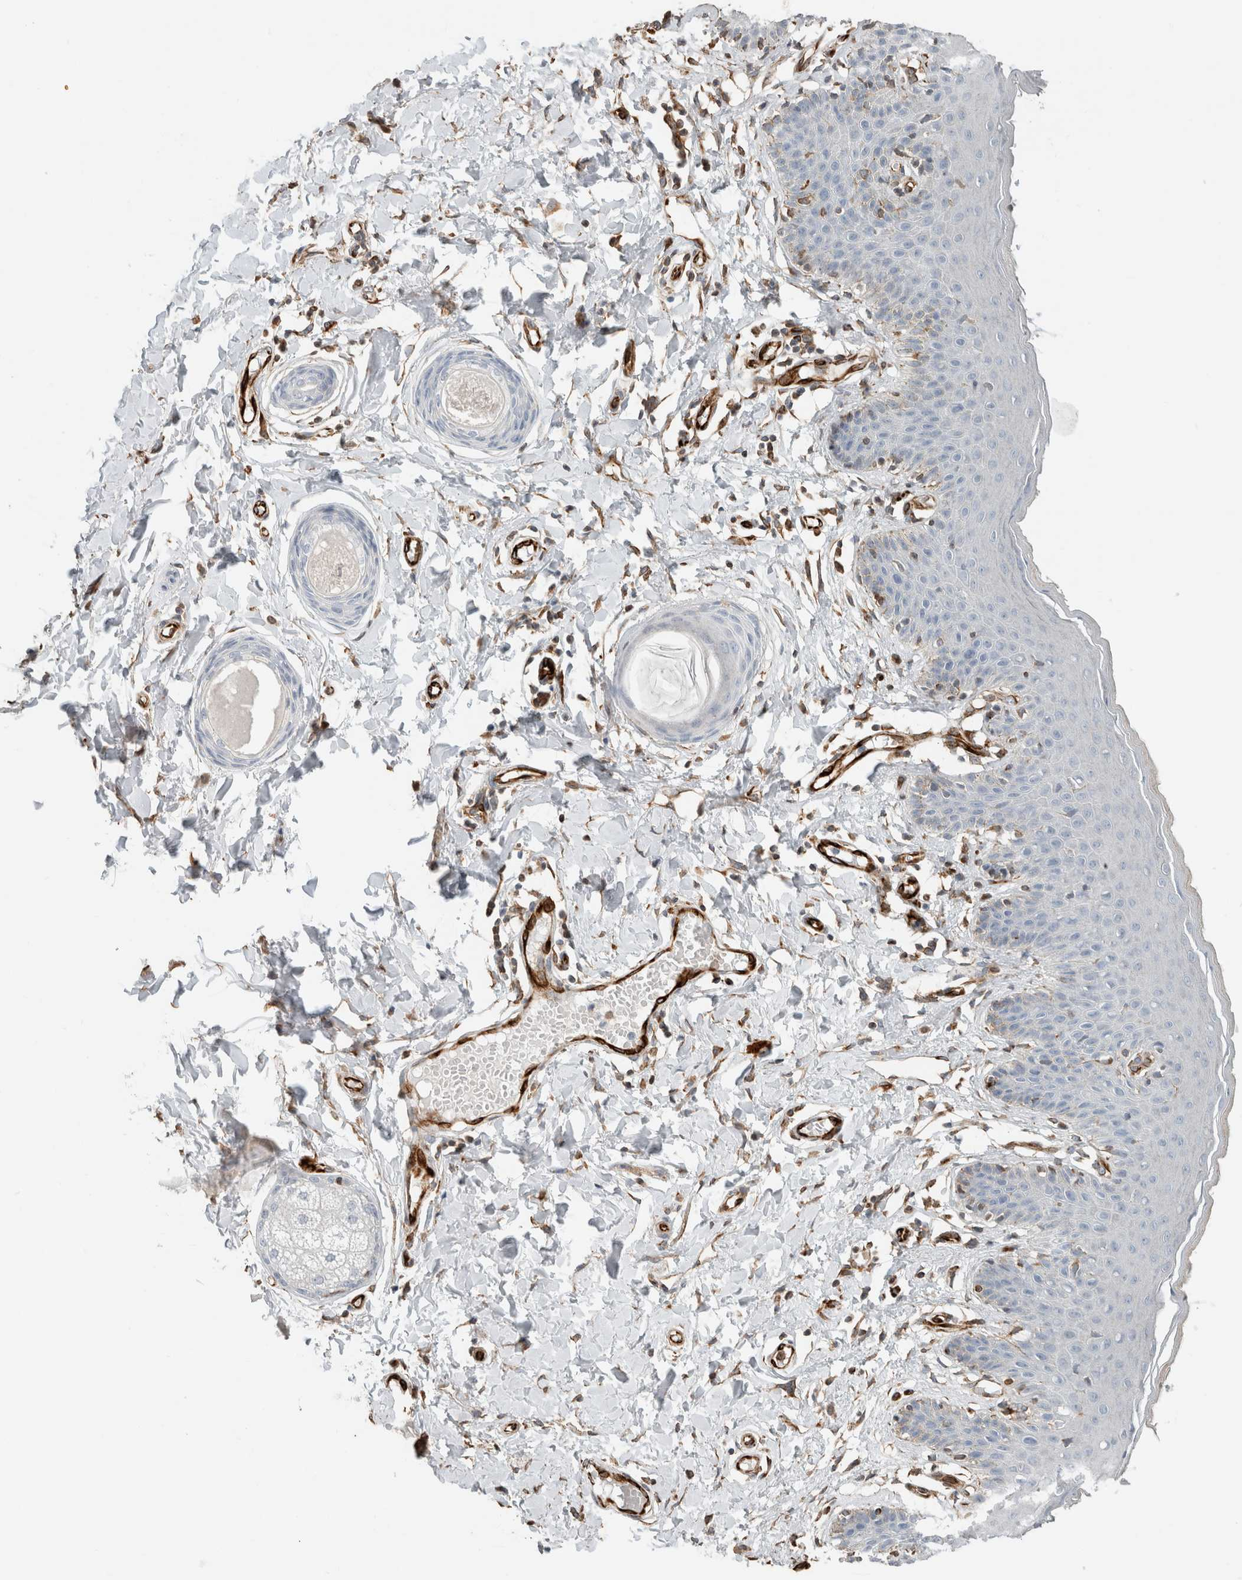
{"staining": {"intensity": "negative", "quantity": "none", "location": "none"}, "tissue": "skin", "cell_type": "Epidermal cells", "image_type": "normal", "snomed": [{"axis": "morphology", "description": "Normal tissue, NOS"}, {"axis": "topography", "description": "Vulva"}], "caption": "Immunohistochemistry of benign human skin shows no staining in epidermal cells. (Brightfield microscopy of DAB immunohistochemistry at high magnification).", "gene": "LY86", "patient": {"sex": "female", "age": 66}}